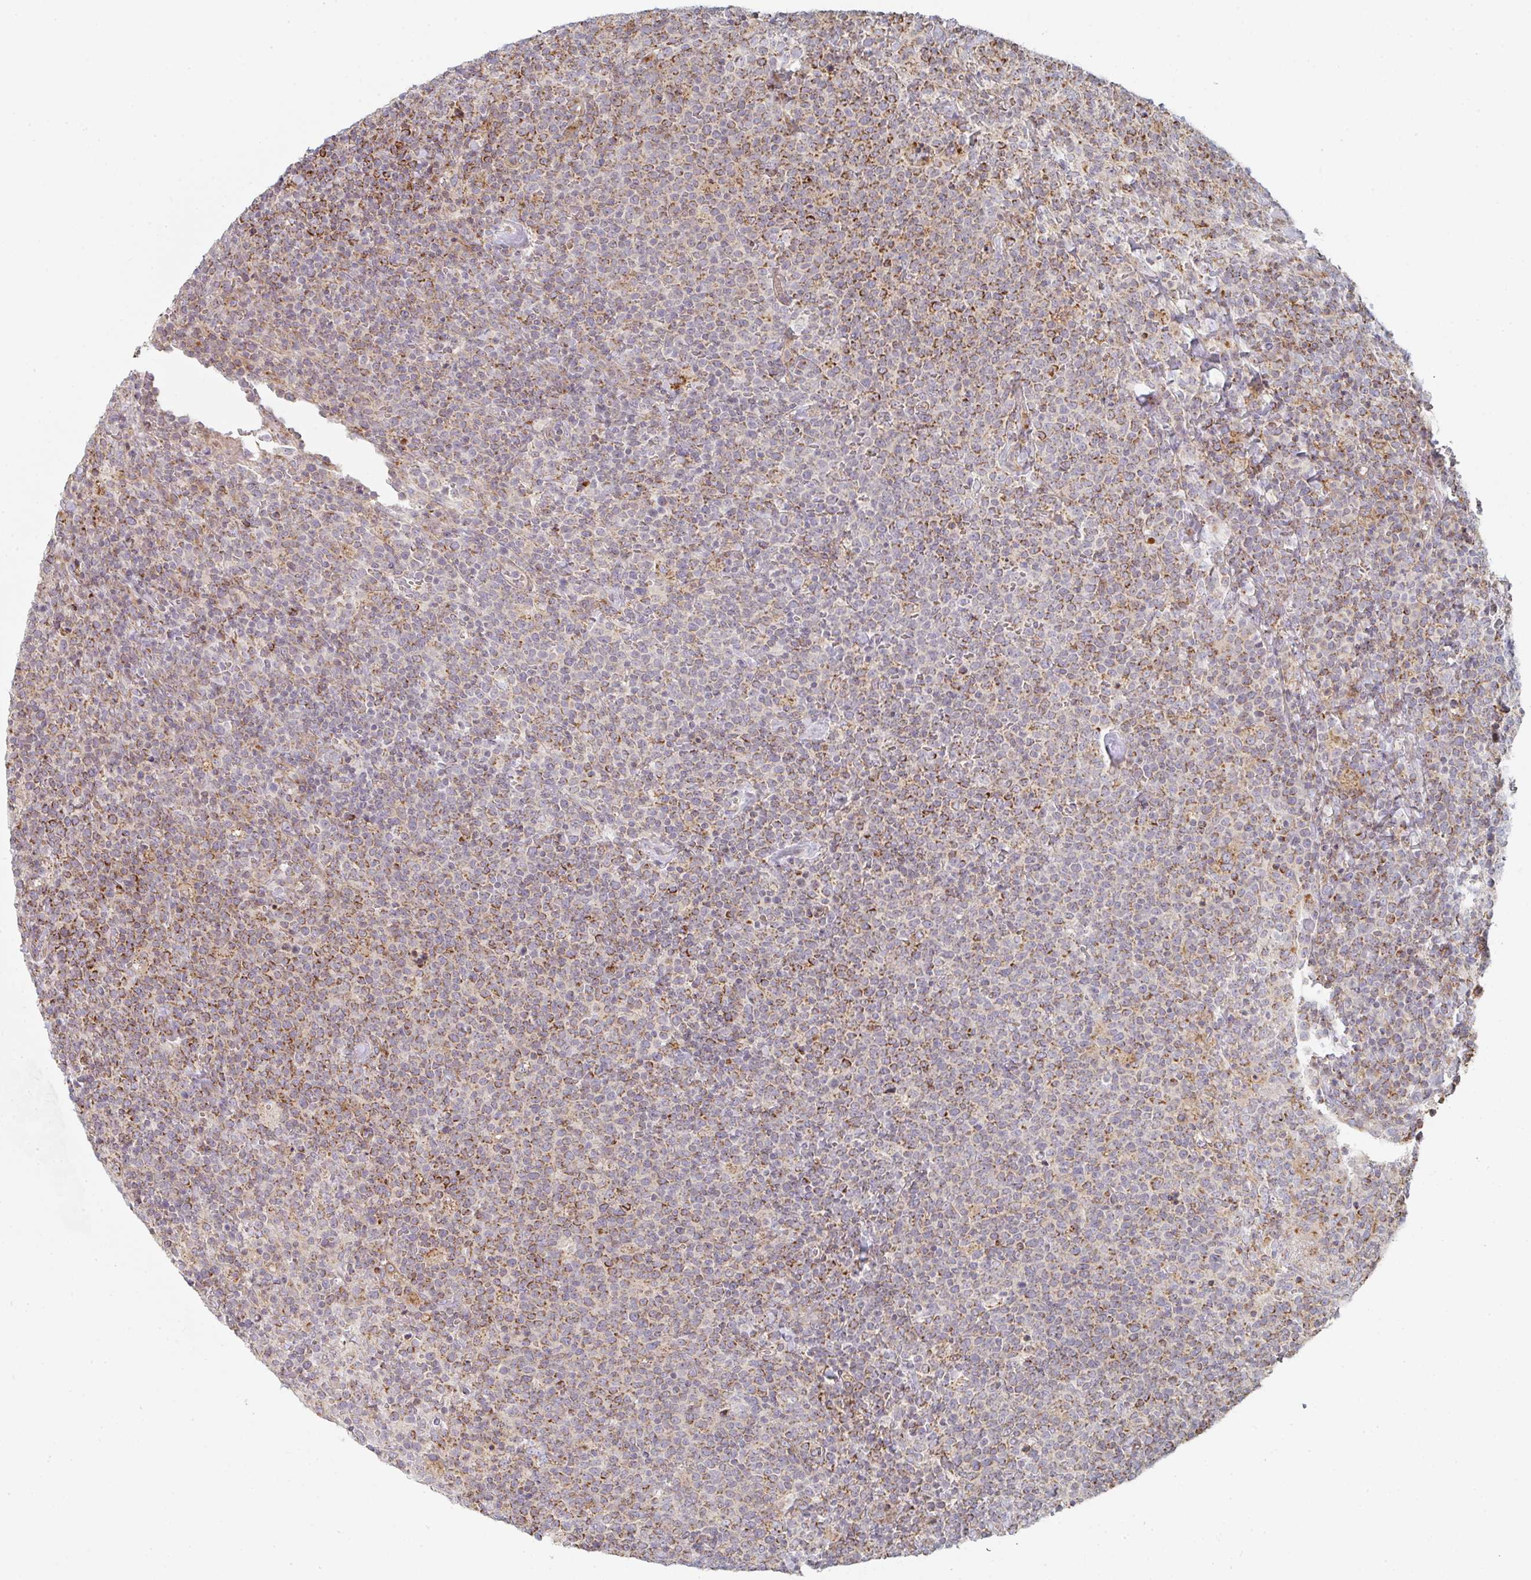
{"staining": {"intensity": "moderate", "quantity": "25%-75%", "location": "cytoplasmic/membranous"}, "tissue": "lymphoma", "cell_type": "Tumor cells", "image_type": "cancer", "snomed": [{"axis": "morphology", "description": "Malignant lymphoma, non-Hodgkin's type, High grade"}, {"axis": "topography", "description": "Lymph node"}], "caption": "The image displays immunohistochemical staining of lymphoma. There is moderate cytoplasmic/membranous expression is seen in about 25%-75% of tumor cells. The staining is performed using DAB (3,3'-diaminobenzidine) brown chromogen to label protein expression. The nuclei are counter-stained blue using hematoxylin.", "gene": "ZNF526", "patient": {"sex": "male", "age": 61}}